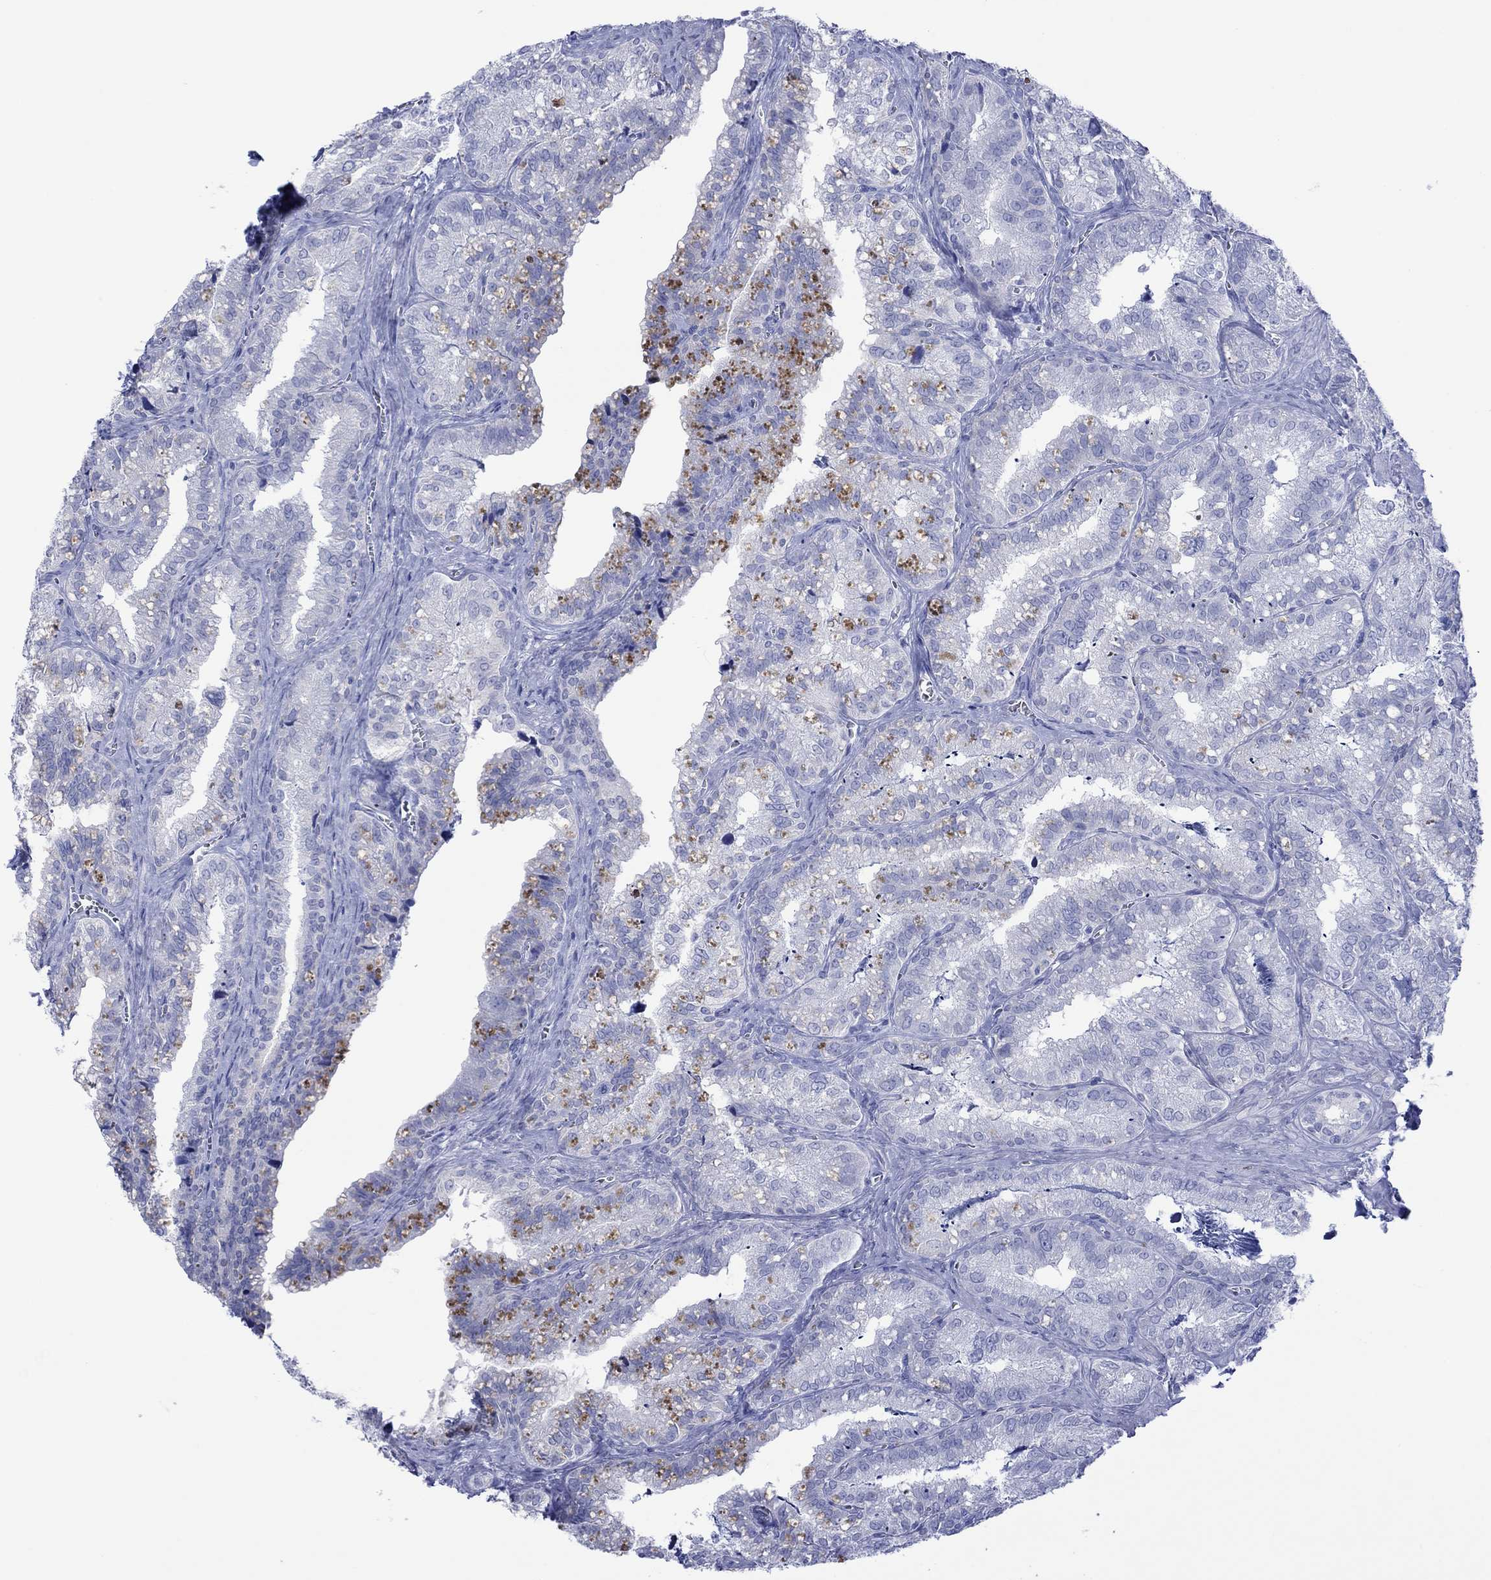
{"staining": {"intensity": "negative", "quantity": "none", "location": "none"}, "tissue": "seminal vesicle", "cell_type": "Glandular cells", "image_type": "normal", "snomed": [{"axis": "morphology", "description": "Normal tissue, NOS"}, {"axis": "topography", "description": "Seminal veicle"}], "caption": "Immunohistochemistry histopathology image of benign seminal vesicle: seminal vesicle stained with DAB displays no significant protein positivity in glandular cells.", "gene": "MLANA", "patient": {"sex": "male", "age": 57}}